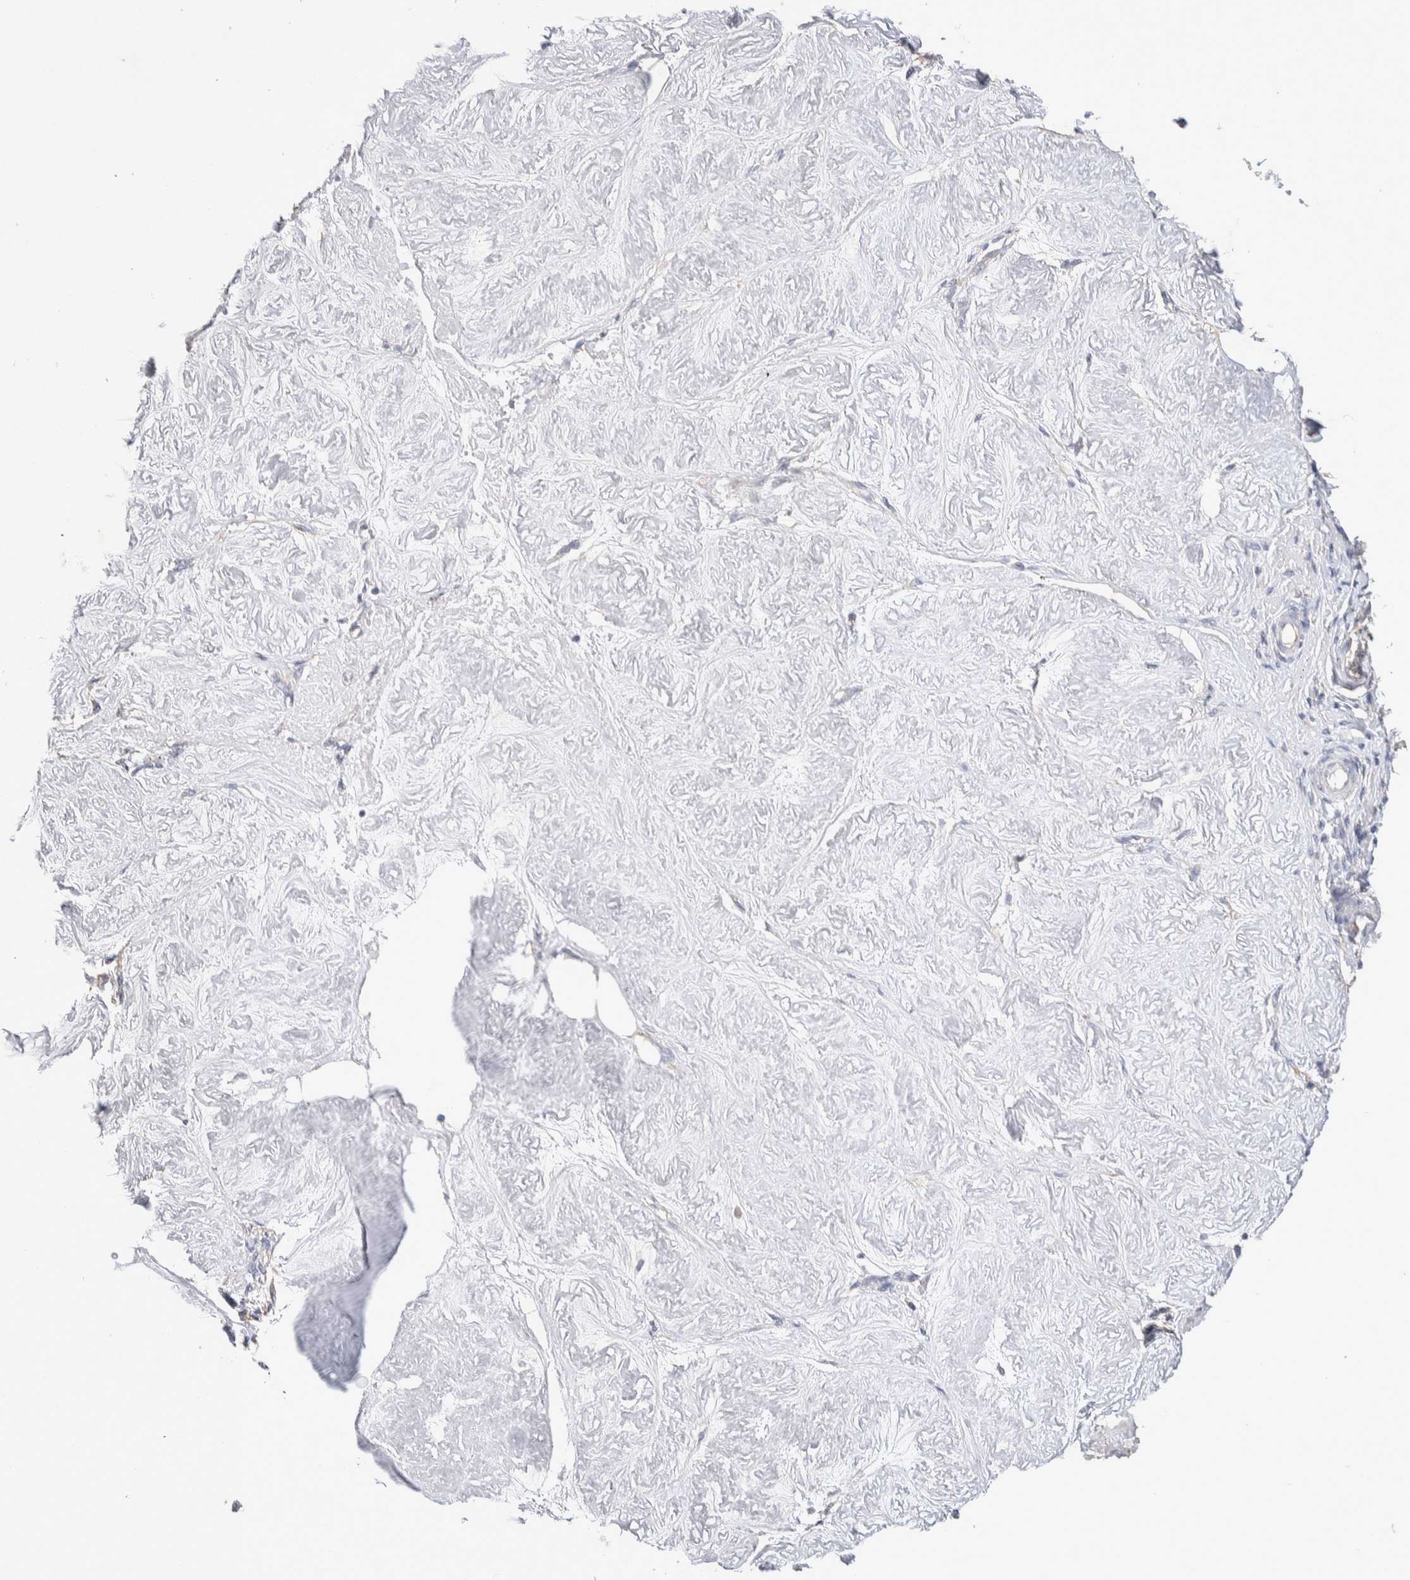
{"staining": {"intensity": "negative", "quantity": "none", "location": "none"}, "tissue": "adipose tissue", "cell_type": "Adipocytes", "image_type": "normal", "snomed": [{"axis": "morphology", "description": "Normal tissue, NOS"}, {"axis": "topography", "description": "Vascular tissue"}, {"axis": "topography", "description": "Fallopian tube"}, {"axis": "topography", "description": "Ovary"}], "caption": "This photomicrograph is of unremarkable adipose tissue stained with IHC to label a protein in brown with the nuclei are counter-stained blue. There is no staining in adipocytes.", "gene": "FFAR2", "patient": {"sex": "female", "age": 67}}